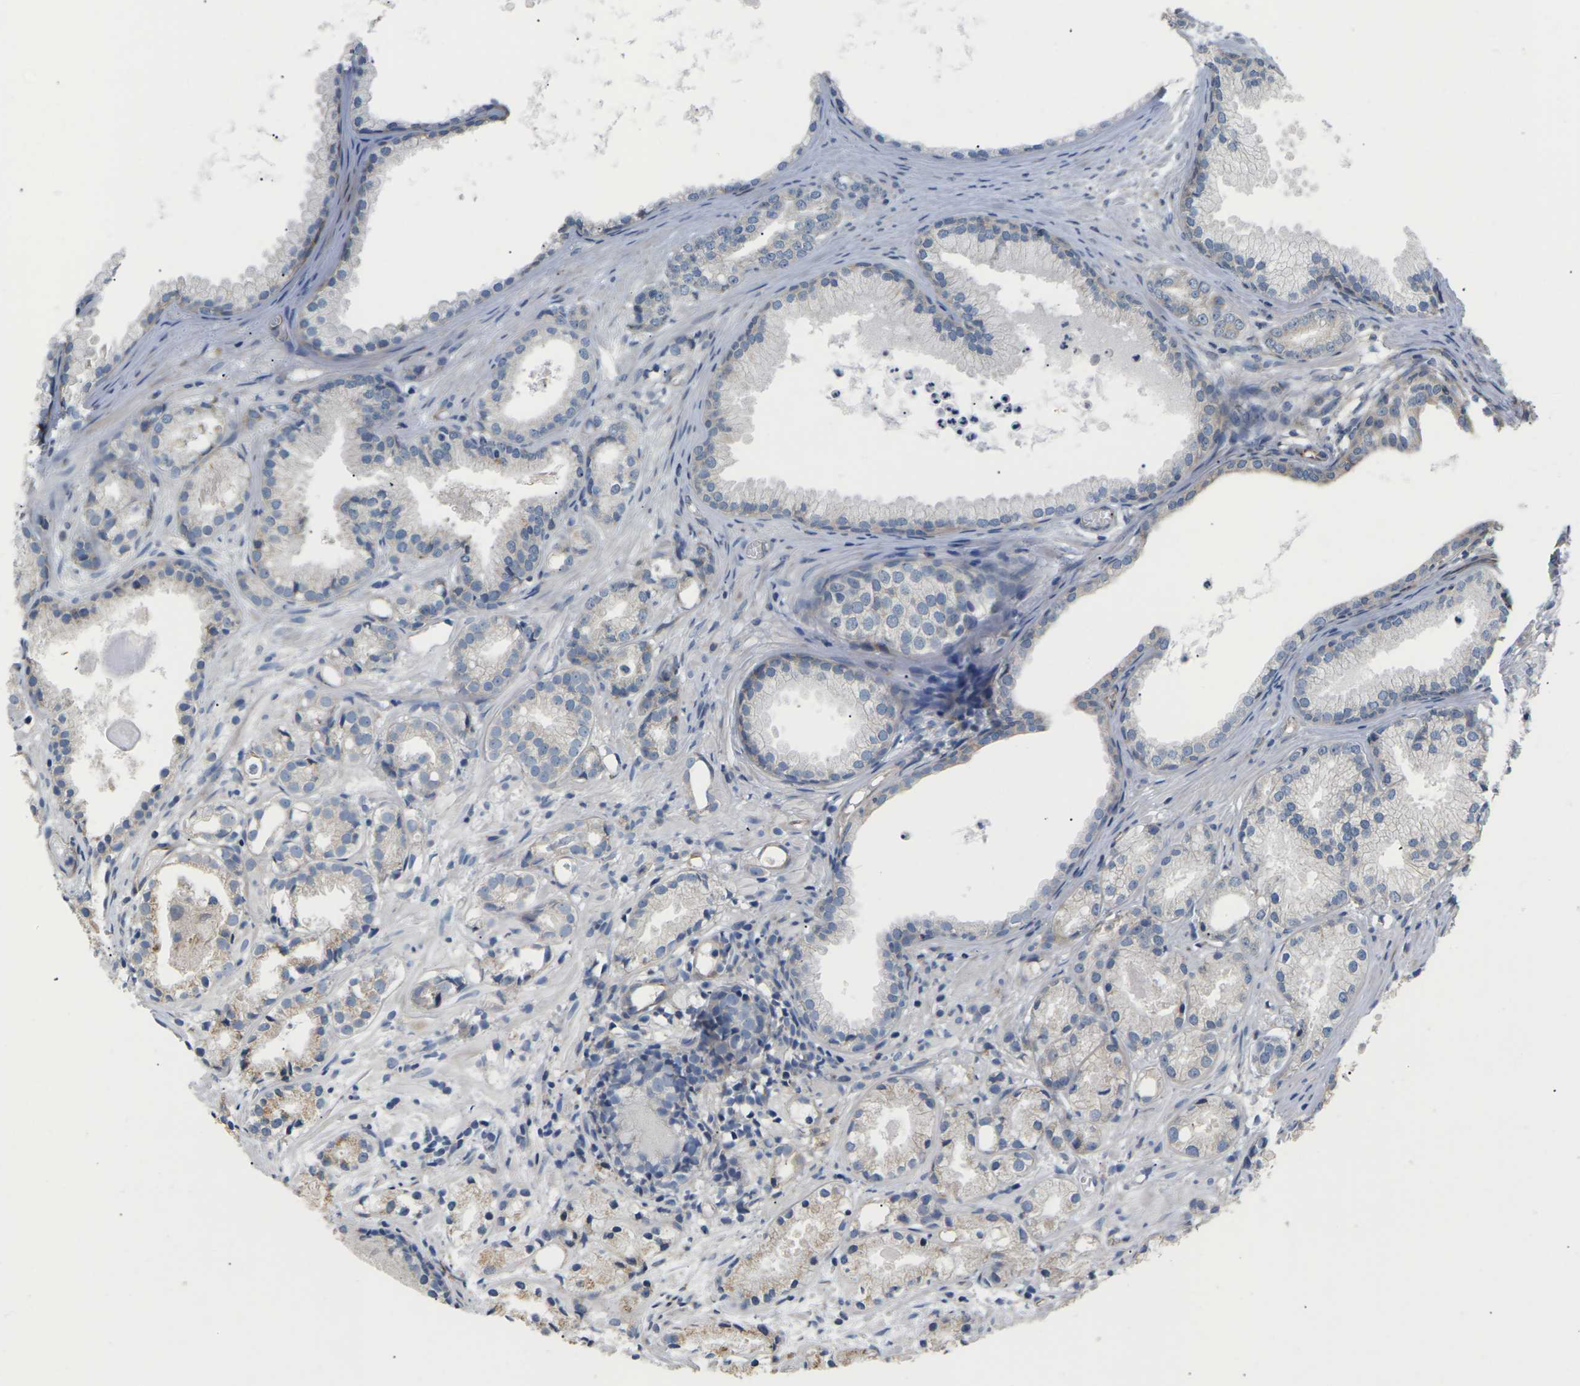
{"staining": {"intensity": "weak", "quantity": "<25%", "location": "cytoplasmic/membranous"}, "tissue": "prostate cancer", "cell_type": "Tumor cells", "image_type": "cancer", "snomed": [{"axis": "morphology", "description": "Adenocarcinoma, Low grade"}, {"axis": "topography", "description": "Prostate"}], "caption": "An immunohistochemistry (IHC) micrograph of prostate low-grade adenocarcinoma is shown. There is no staining in tumor cells of prostate low-grade adenocarcinoma. Brightfield microscopy of immunohistochemistry stained with DAB (3,3'-diaminobenzidine) (brown) and hematoxylin (blue), captured at high magnification.", "gene": "KLHDC8B", "patient": {"sex": "male", "age": 72}}